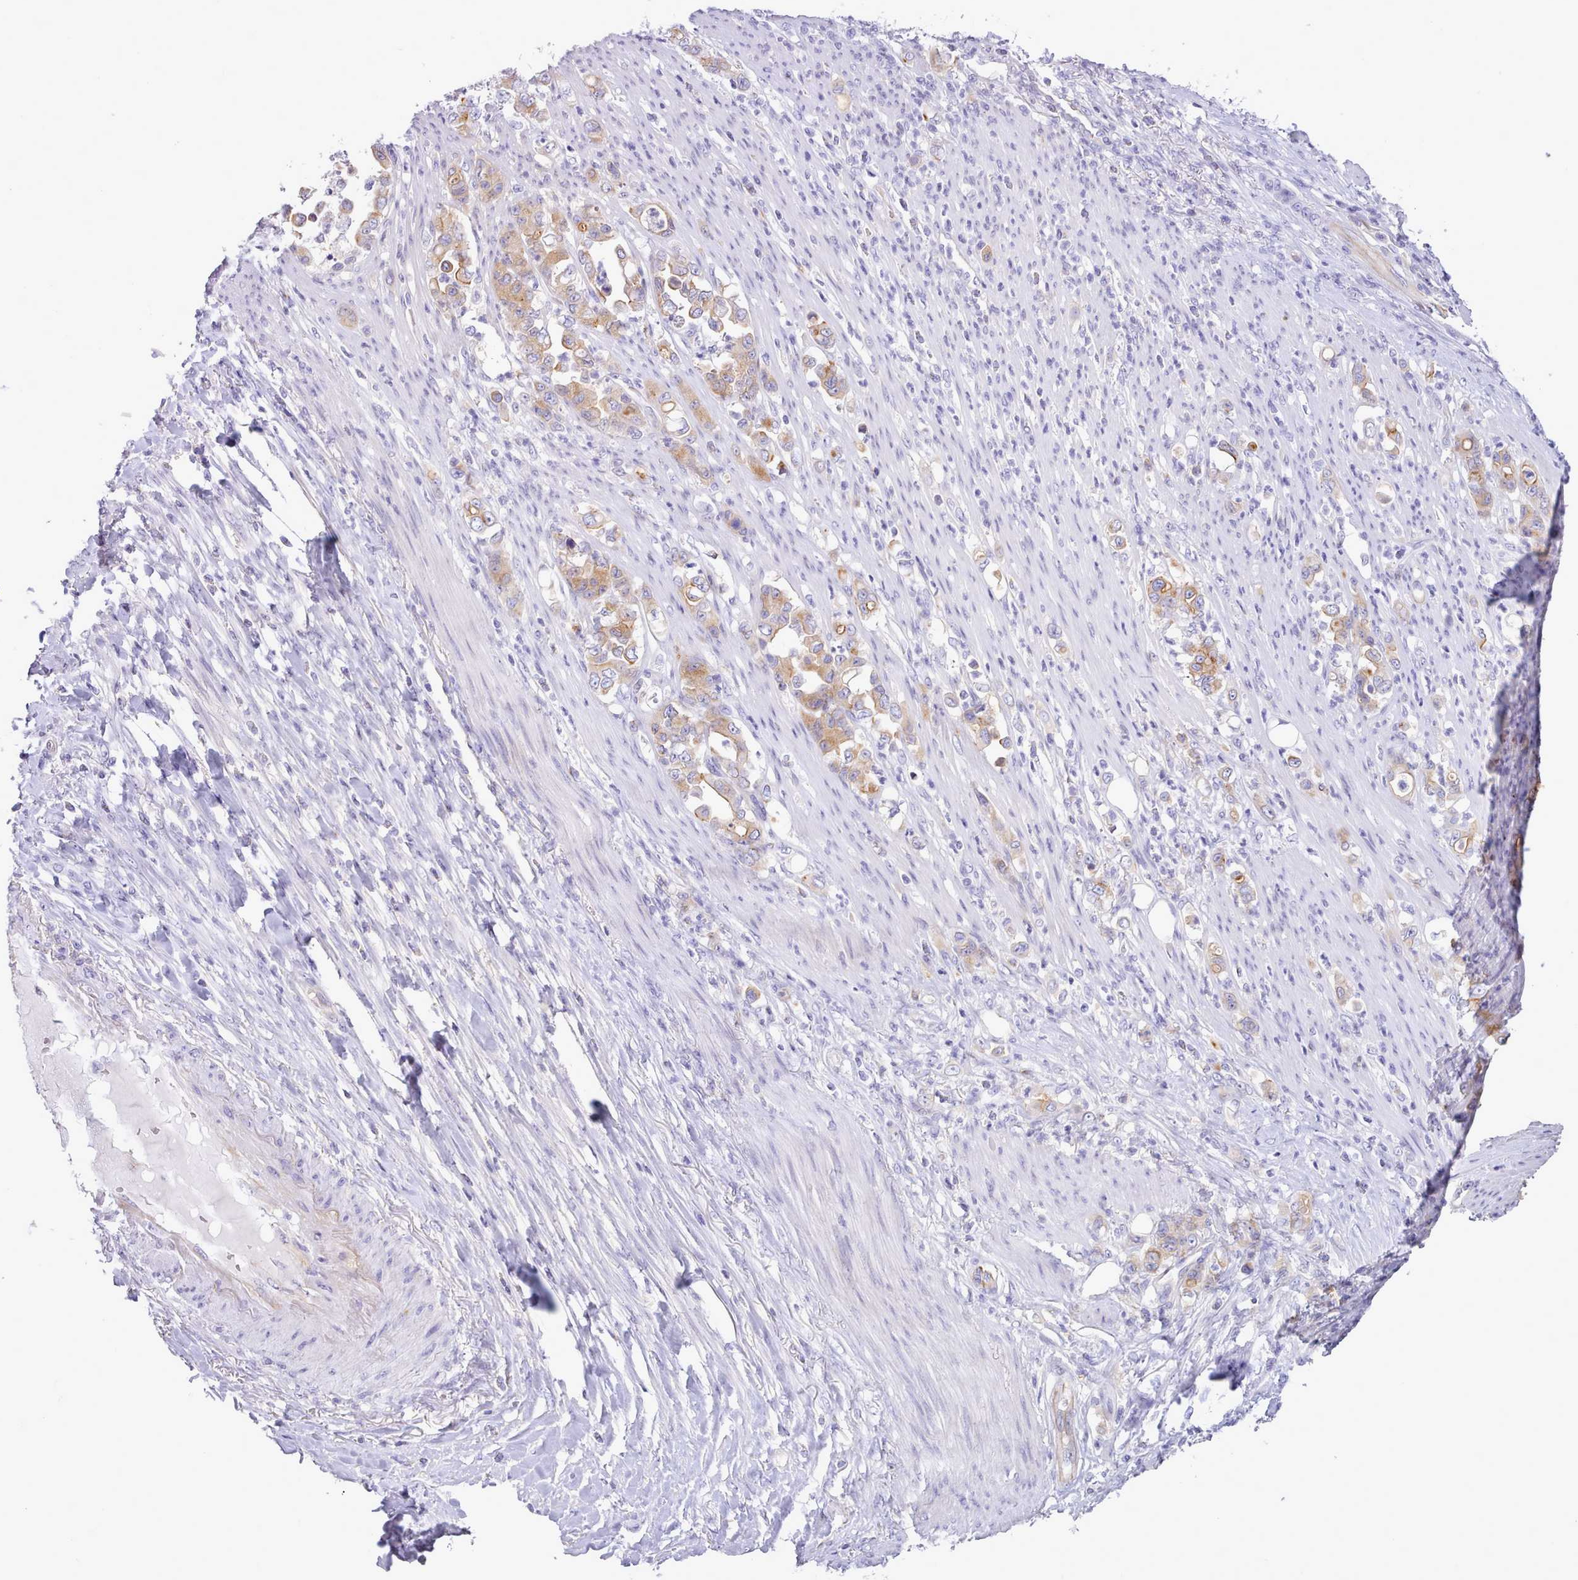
{"staining": {"intensity": "moderate", "quantity": ">75%", "location": "cytoplasmic/membranous"}, "tissue": "stomach cancer", "cell_type": "Tumor cells", "image_type": "cancer", "snomed": [{"axis": "morphology", "description": "Normal tissue, NOS"}, {"axis": "morphology", "description": "Adenocarcinoma, NOS"}, {"axis": "topography", "description": "Stomach"}], "caption": "Stomach cancer (adenocarcinoma) was stained to show a protein in brown. There is medium levels of moderate cytoplasmic/membranous positivity in about >75% of tumor cells. The staining was performed using DAB, with brown indicating positive protein expression. Nuclei are stained blue with hematoxylin.", "gene": "CYP2A13", "patient": {"sex": "female", "age": 79}}